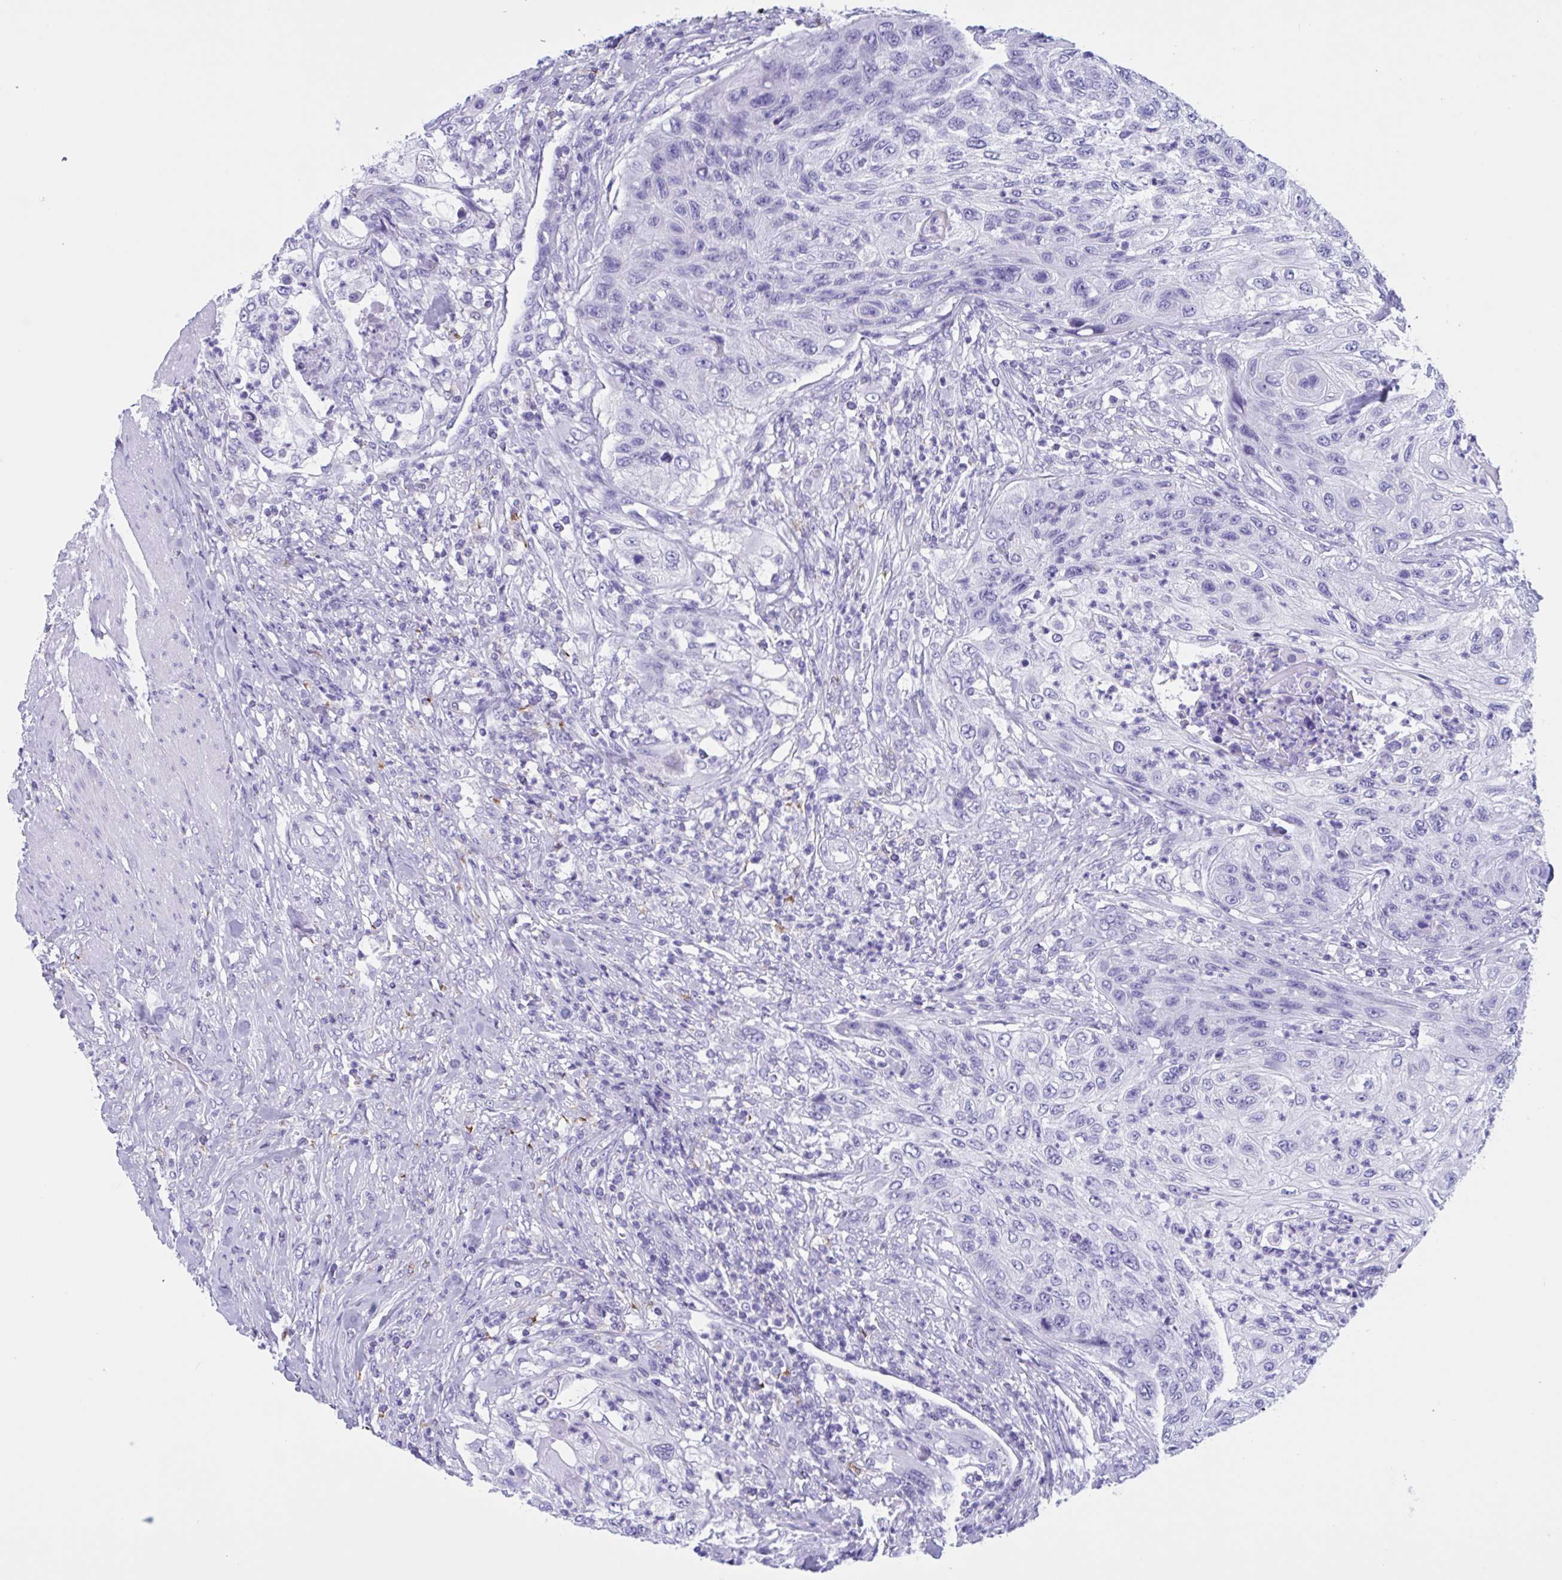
{"staining": {"intensity": "negative", "quantity": "none", "location": "none"}, "tissue": "urothelial cancer", "cell_type": "Tumor cells", "image_type": "cancer", "snomed": [{"axis": "morphology", "description": "Urothelial carcinoma, High grade"}, {"axis": "topography", "description": "Urinary bladder"}], "caption": "Immunohistochemistry (IHC) of urothelial carcinoma (high-grade) demonstrates no positivity in tumor cells.", "gene": "ZNF850", "patient": {"sex": "female", "age": 60}}